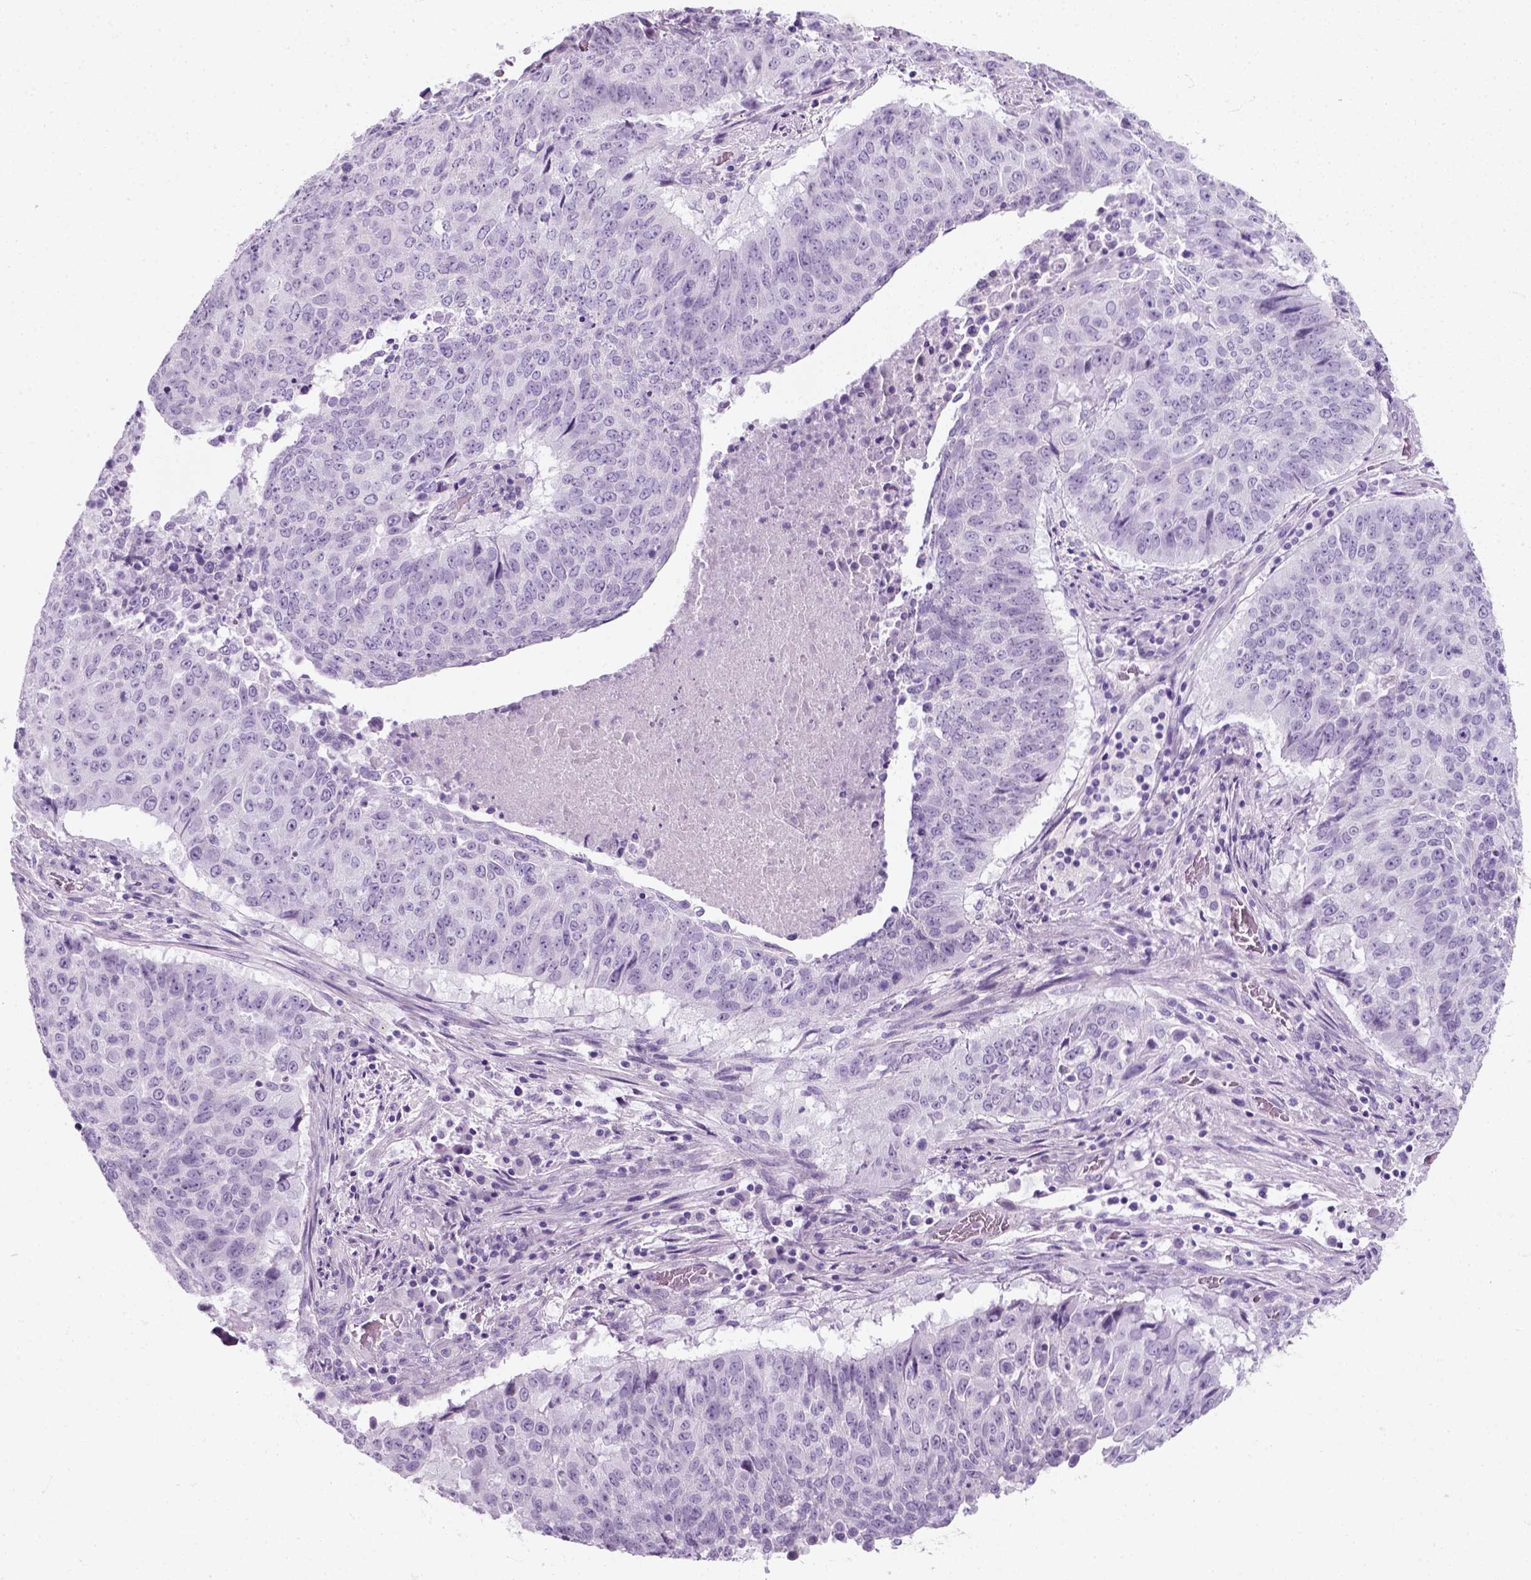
{"staining": {"intensity": "negative", "quantity": "none", "location": "none"}, "tissue": "lung cancer", "cell_type": "Tumor cells", "image_type": "cancer", "snomed": [{"axis": "morphology", "description": "Normal tissue, NOS"}, {"axis": "morphology", "description": "Squamous cell carcinoma, NOS"}, {"axis": "topography", "description": "Bronchus"}, {"axis": "topography", "description": "Lung"}], "caption": "This is an immunohistochemistry image of lung squamous cell carcinoma. There is no positivity in tumor cells.", "gene": "SLC12A5", "patient": {"sex": "male", "age": 64}}